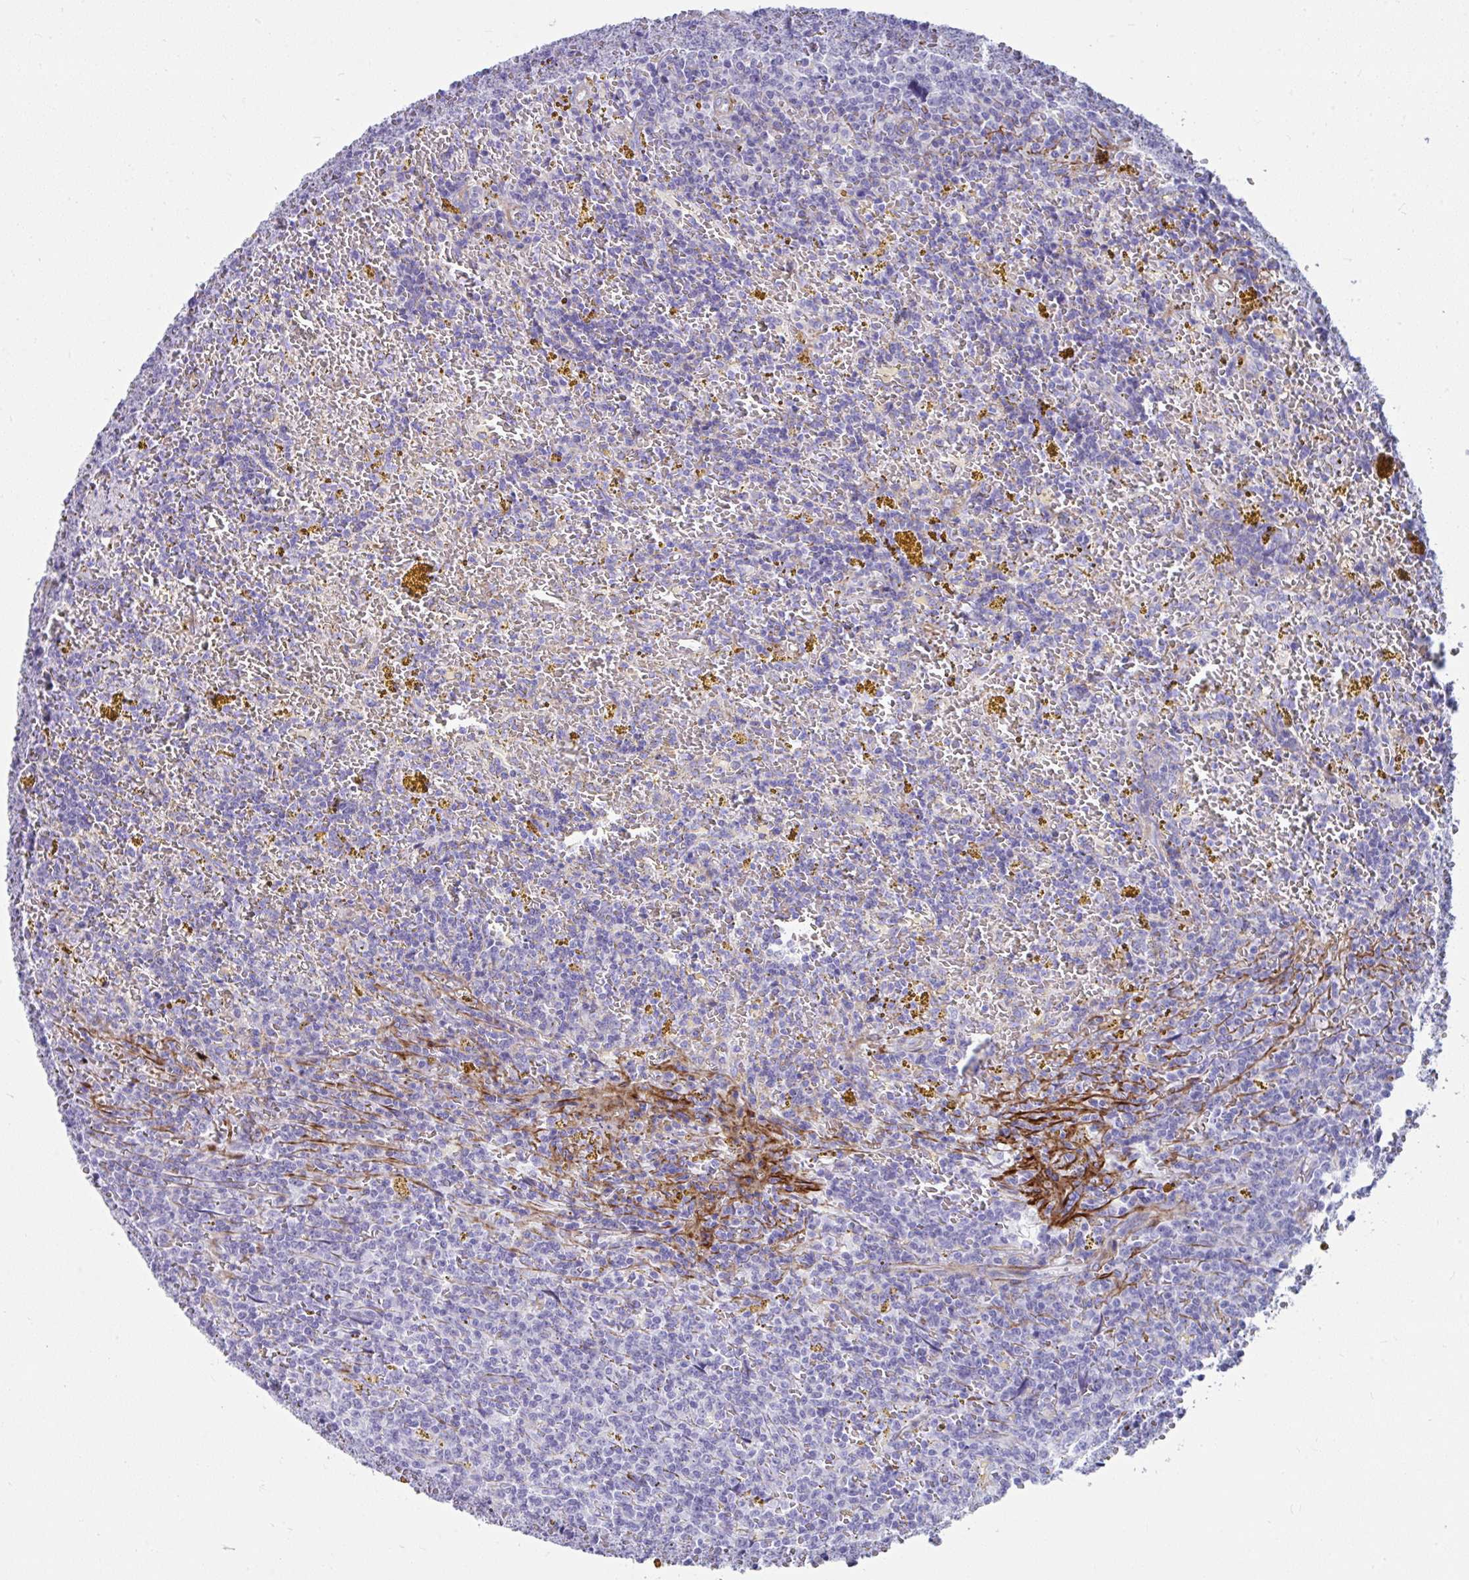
{"staining": {"intensity": "negative", "quantity": "none", "location": "none"}, "tissue": "lymphoma", "cell_type": "Tumor cells", "image_type": "cancer", "snomed": [{"axis": "morphology", "description": "Malignant lymphoma, non-Hodgkin's type, Low grade"}, {"axis": "topography", "description": "Spleen"}, {"axis": "topography", "description": "Lymph node"}], "caption": "This is a image of immunohistochemistry (IHC) staining of lymphoma, which shows no positivity in tumor cells. (DAB immunohistochemistry (IHC) visualized using brightfield microscopy, high magnification).", "gene": "GRXCR2", "patient": {"sex": "female", "age": 66}}